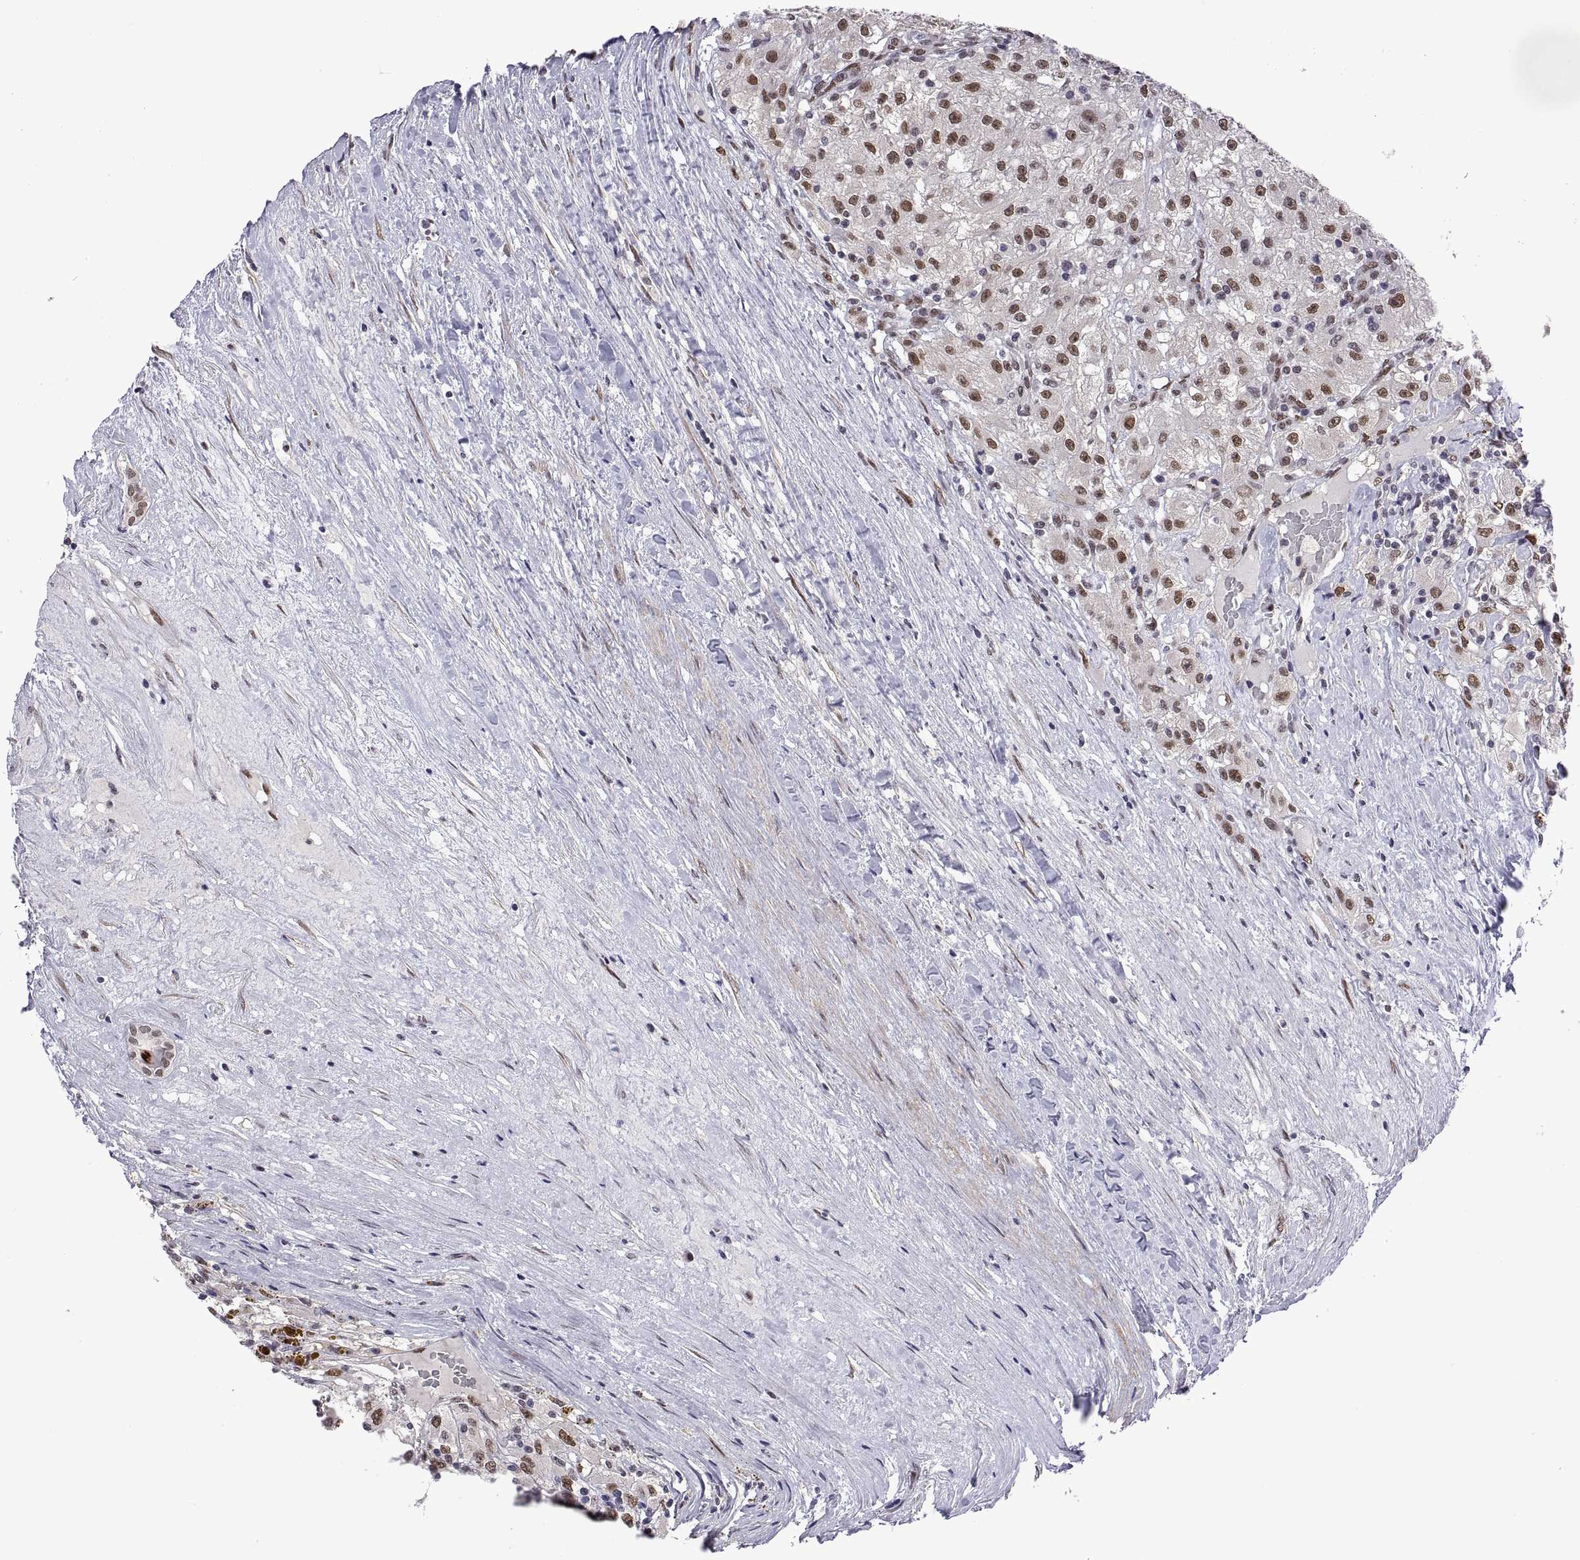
{"staining": {"intensity": "moderate", "quantity": "25%-75%", "location": "nuclear"}, "tissue": "renal cancer", "cell_type": "Tumor cells", "image_type": "cancer", "snomed": [{"axis": "morphology", "description": "Adenocarcinoma, NOS"}, {"axis": "topography", "description": "Kidney"}], "caption": "Immunohistochemical staining of renal cancer exhibits medium levels of moderate nuclear positivity in about 25%-75% of tumor cells.", "gene": "NR4A1", "patient": {"sex": "female", "age": 67}}